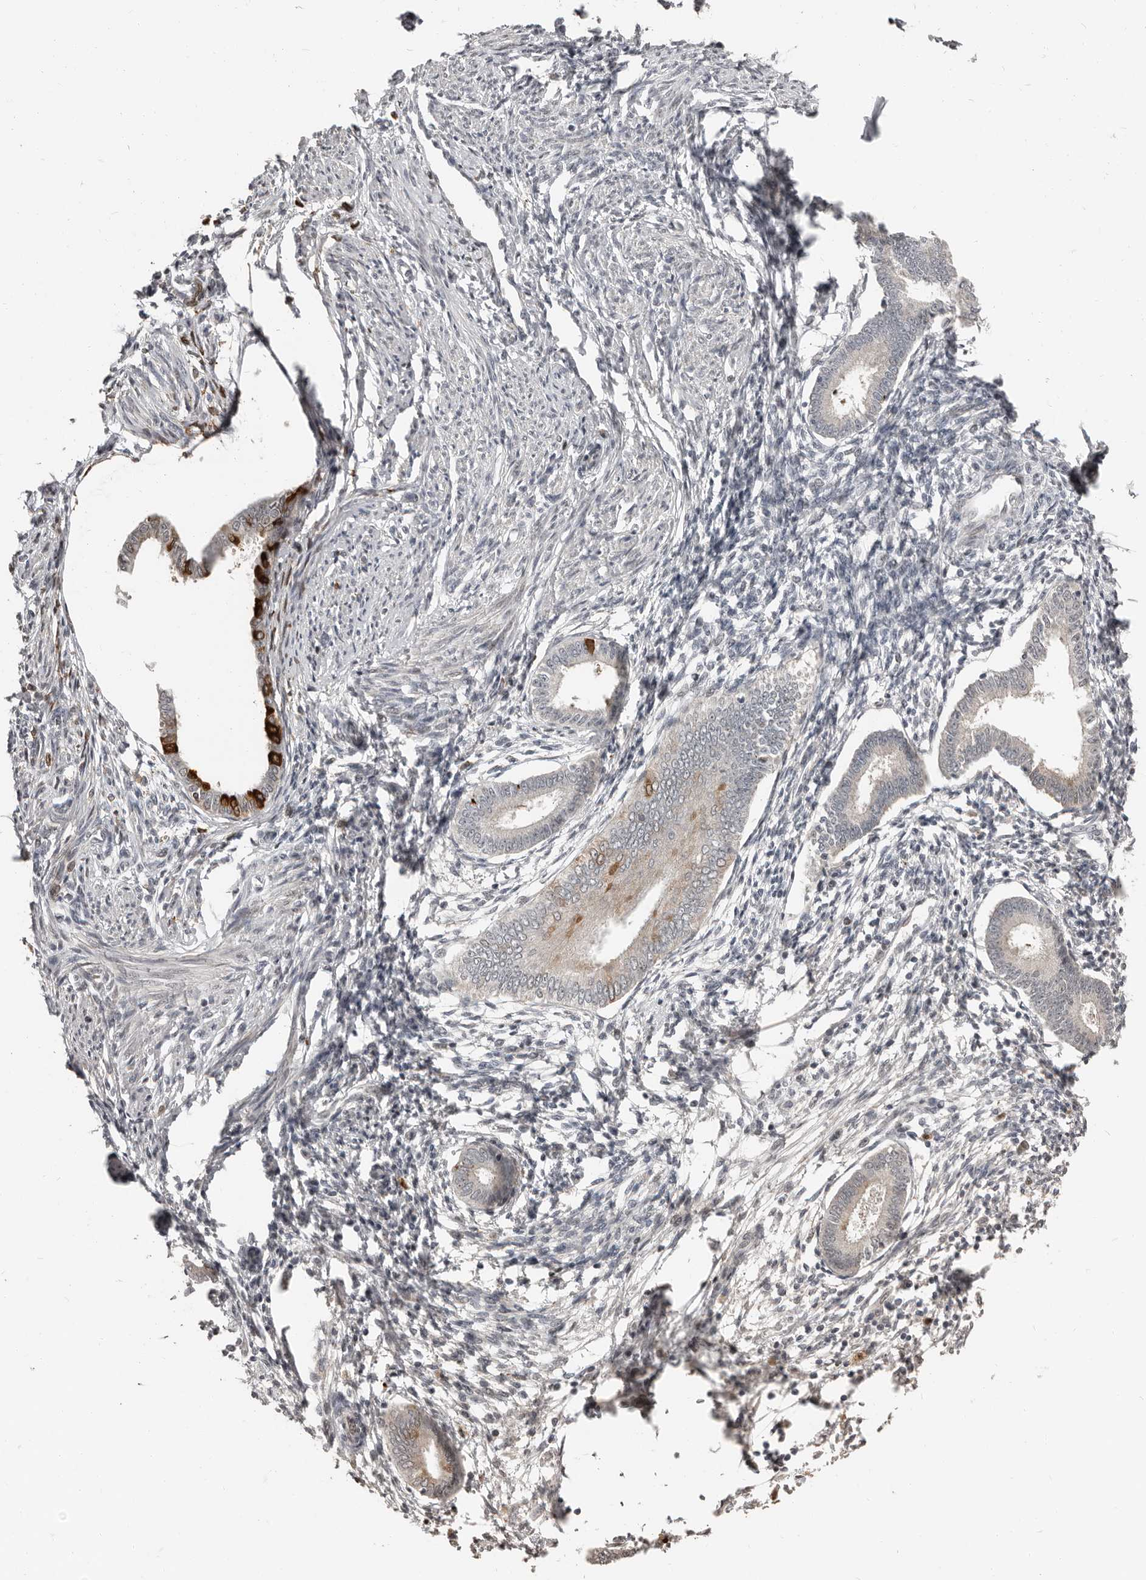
{"staining": {"intensity": "moderate", "quantity": "<25%", "location": "nuclear"}, "tissue": "endometrium", "cell_type": "Cells in endometrial stroma", "image_type": "normal", "snomed": [{"axis": "morphology", "description": "Normal tissue, NOS"}, {"axis": "topography", "description": "Endometrium"}], "caption": "Moderate nuclear protein expression is appreciated in approximately <25% of cells in endometrial stroma in endometrium. (IHC, brightfield microscopy, high magnification).", "gene": "APOL6", "patient": {"sex": "female", "age": 56}}